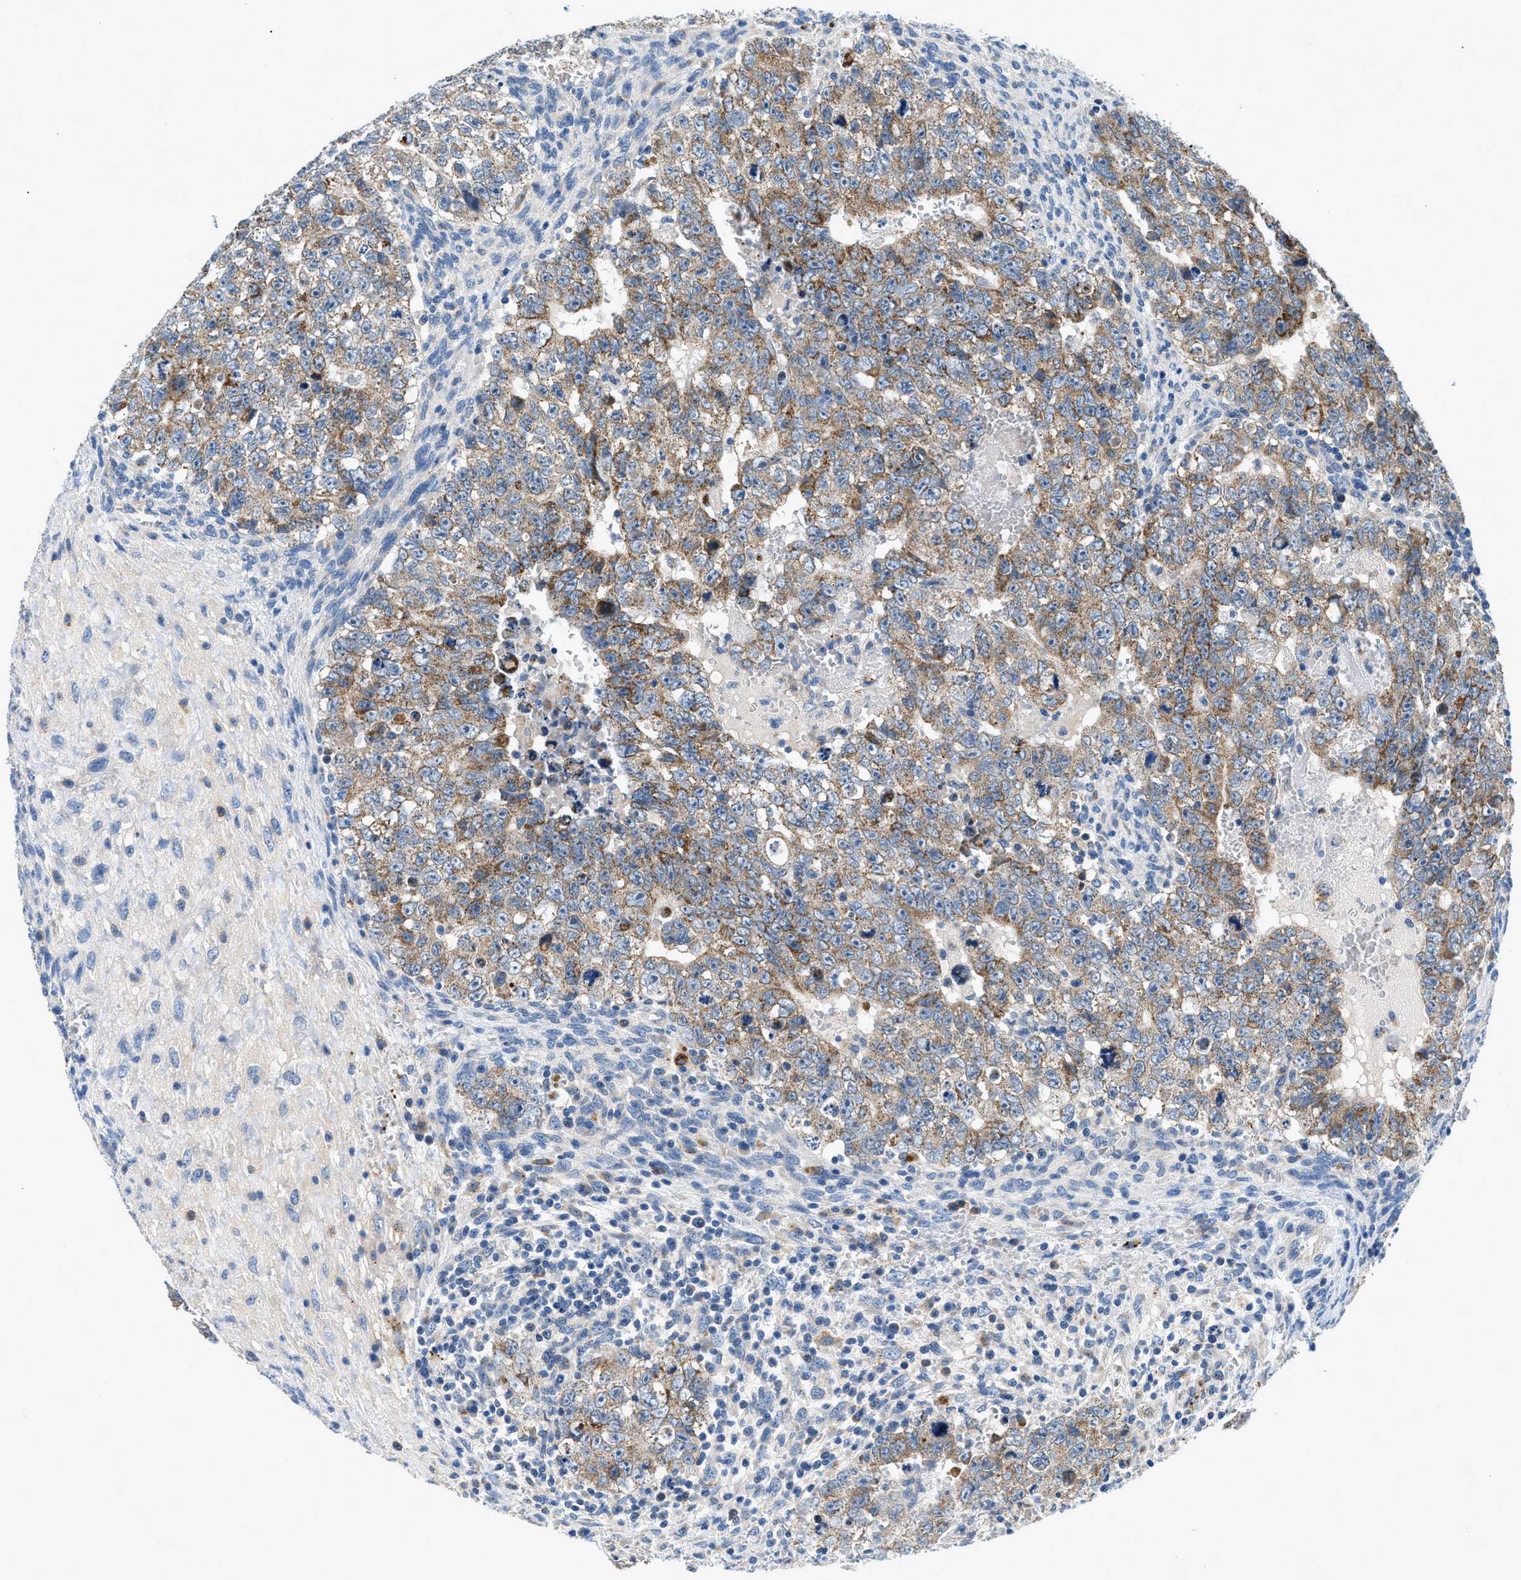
{"staining": {"intensity": "moderate", "quantity": "25%-75%", "location": "cytoplasmic/membranous"}, "tissue": "testis cancer", "cell_type": "Tumor cells", "image_type": "cancer", "snomed": [{"axis": "morphology", "description": "Seminoma, NOS"}, {"axis": "morphology", "description": "Carcinoma, Embryonal, NOS"}, {"axis": "topography", "description": "Testis"}], "caption": "Human testis cancer (embryonal carcinoma) stained for a protein (brown) reveals moderate cytoplasmic/membranous positive positivity in approximately 25%-75% of tumor cells.", "gene": "ADGRE3", "patient": {"sex": "male", "age": 38}}